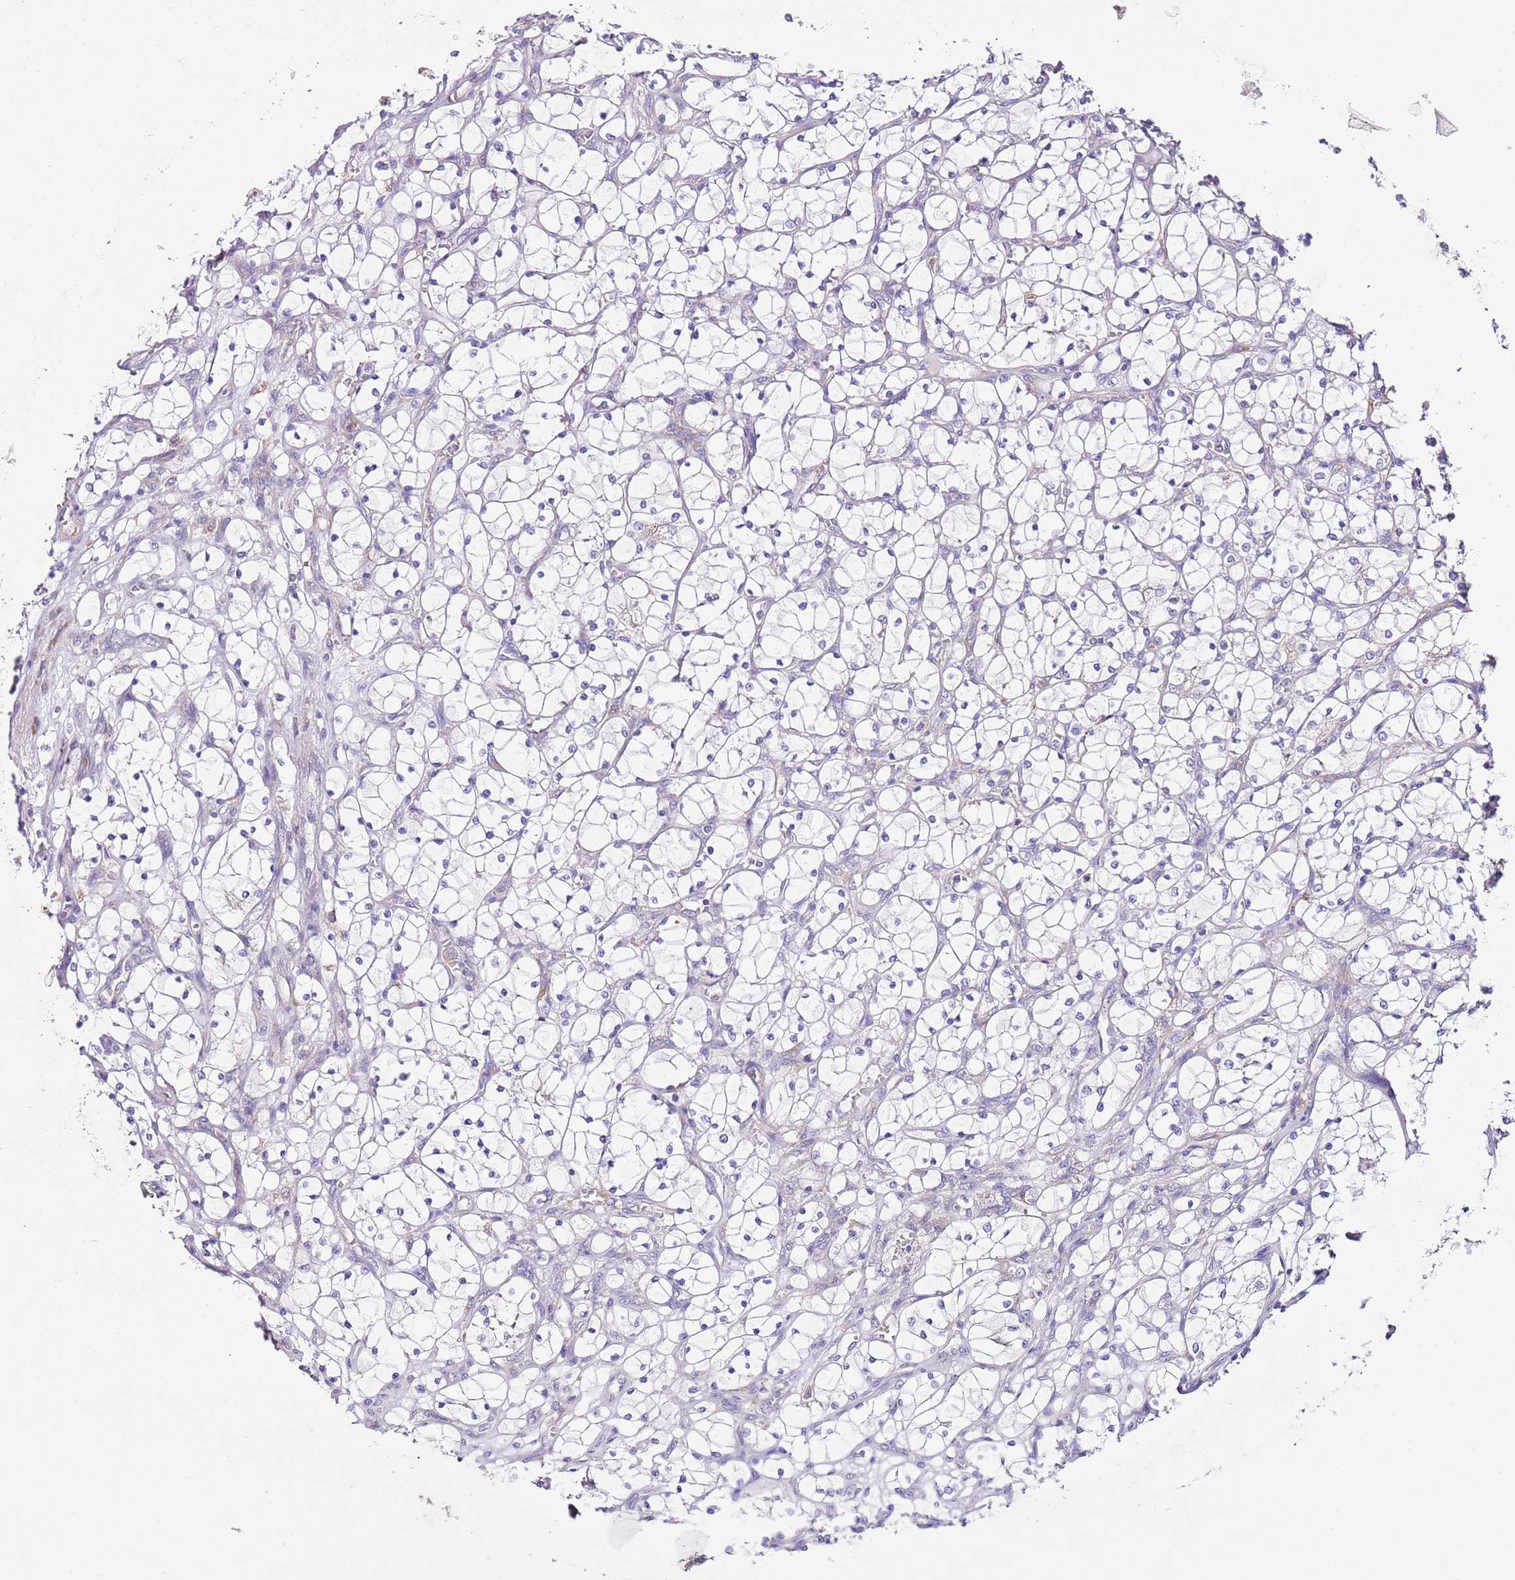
{"staining": {"intensity": "negative", "quantity": "none", "location": "none"}, "tissue": "renal cancer", "cell_type": "Tumor cells", "image_type": "cancer", "snomed": [{"axis": "morphology", "description": "Adenocarcinoma, NOS"}, {"axis": "topography", "description": "Kidney"}], "caption": "Renal cancer (adenocarcinoma) was stained to show a protein in brown. There is no significant staining in tumor cells. (DAB (3,3'-diaminobenzidine) immunohistochemistry visualized using brightfield microscopy, high magnification).", "gene": "RPS10", "patient": {"sex": "female", "age": 69}}